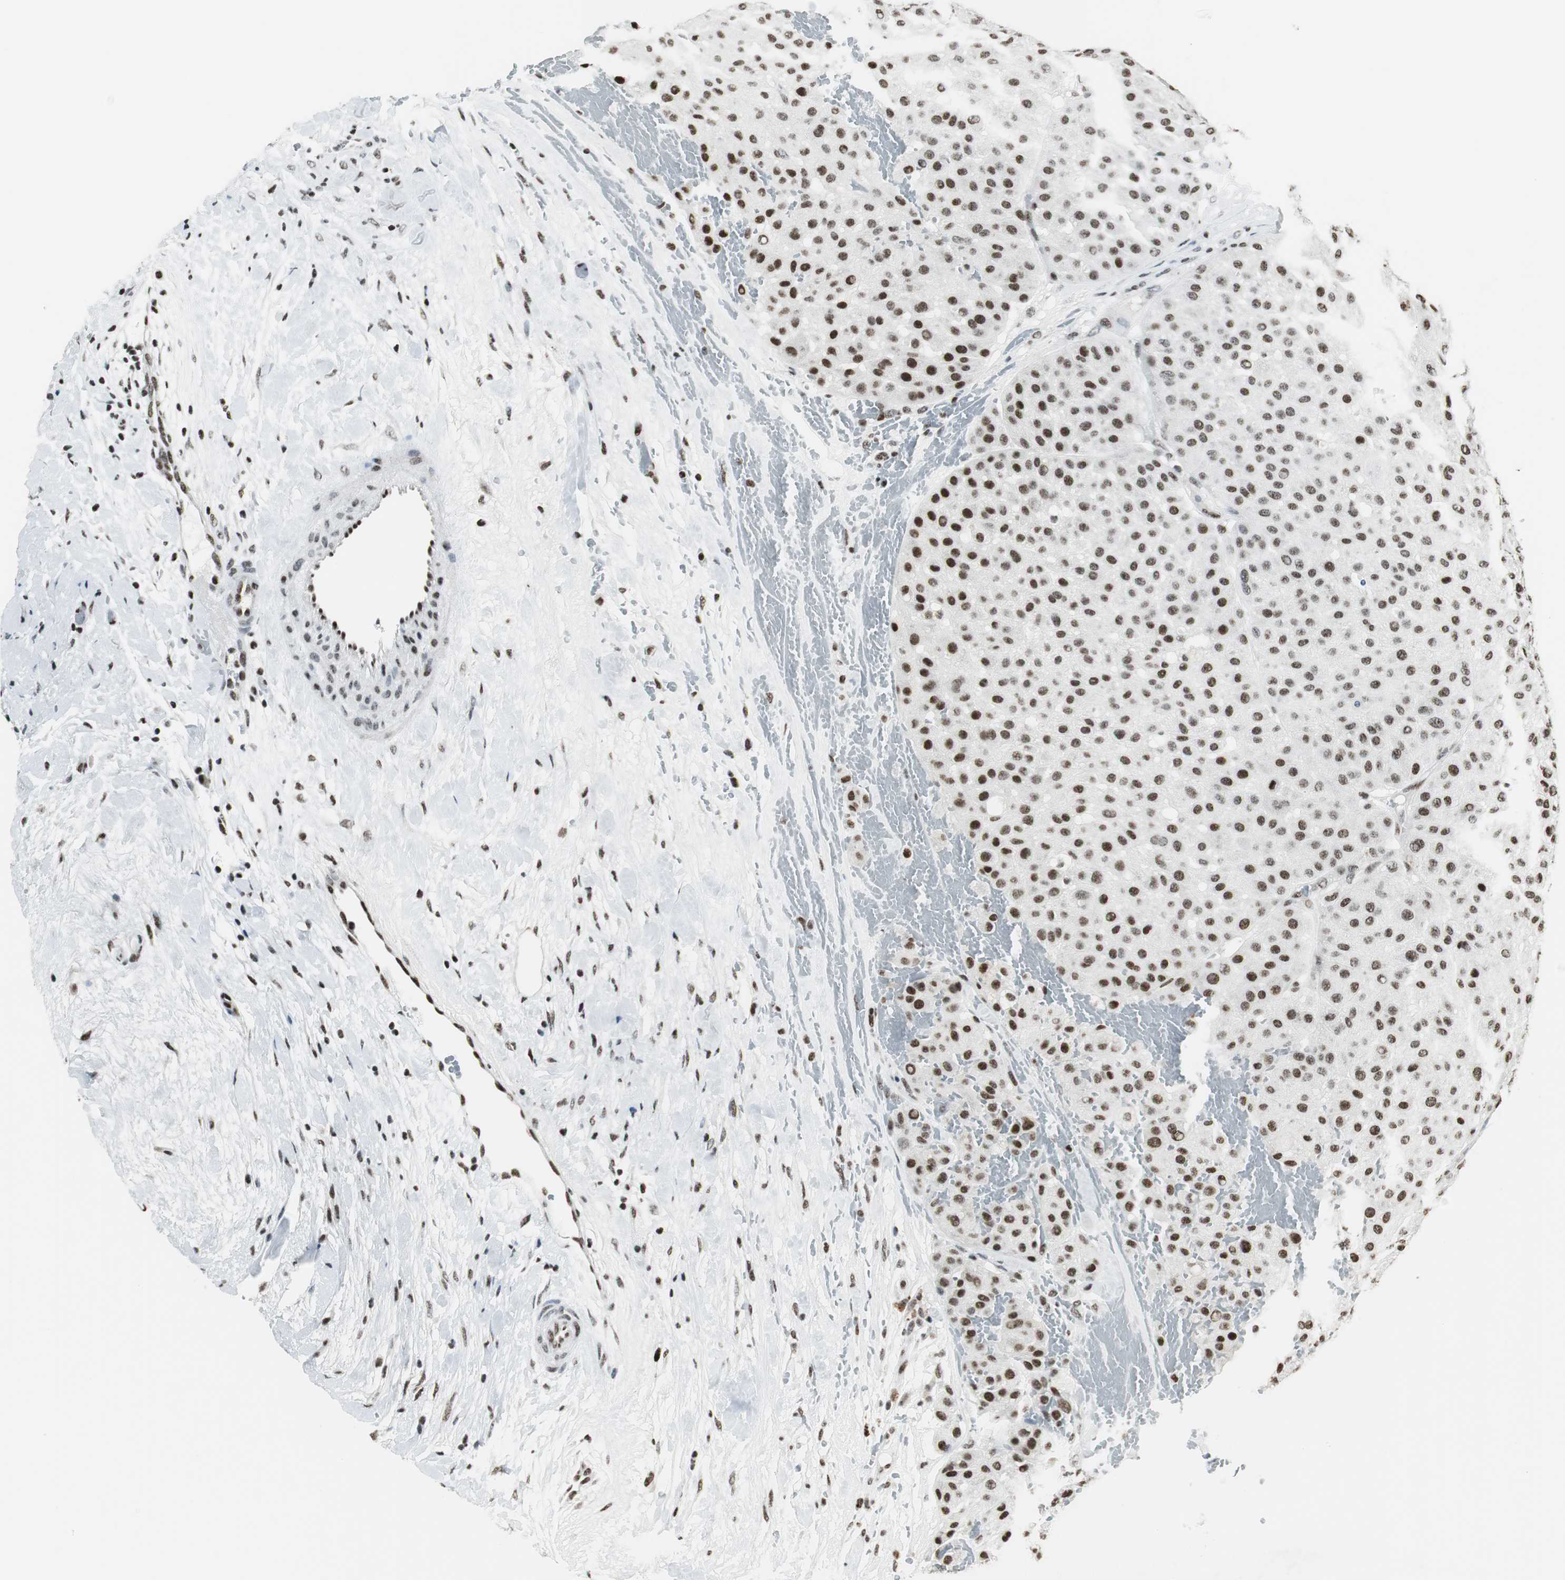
{"staining": {"intensity": "weak", "quantity": ">75%", "location": "nuclear"}, "tissue": "melanoma", "cell_type": "Tumor cells", "image_type": "cancer", "snomed": [{"axis": "morphology", "description": "Normal tissue, NOS"}, {"axis": "morphology", "description": "Malignant melanoma, Metastatic site"}, {"axis": "topography", "description": "Skin"}], "caption": "Immunohistochemical staining of human malignant melanoma (metastatic site) shows weak nuclear protein staining in about >75% of tumor cells.", "gene": "RBBP4", "patient": {"sex": "male", "age": 41}}